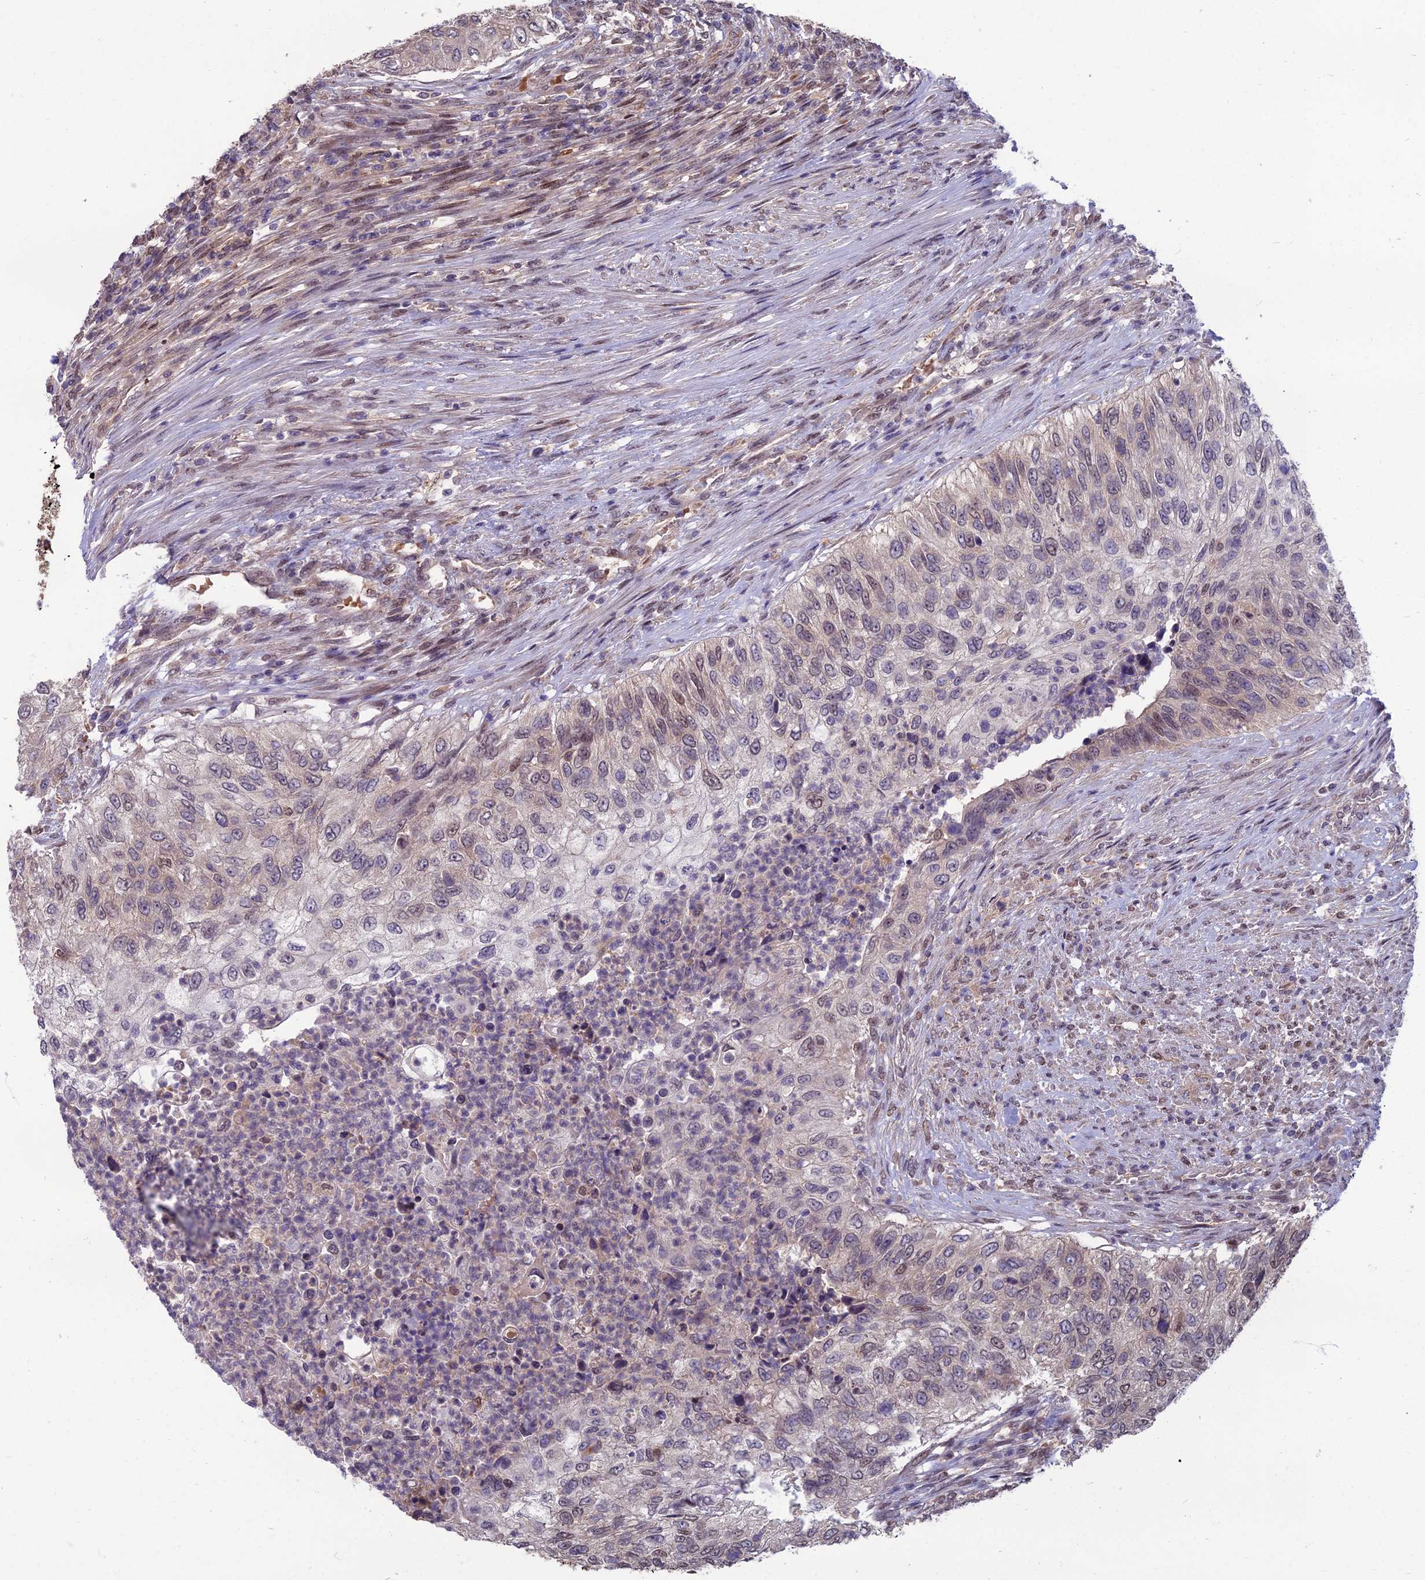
{"staining": {"intensity": "weak", "quantity": "25%-75%", "location": "nuclear"}, "tissue": "urothelial cancer", "cell_type": "Tumor cells", "image_type": "cancer", "snomed": [{"axis": "morphology", "description": "Urothelial carcinoma, High grade"}, {"axis": "topography", "description": "Urinary bladder"}], "caption": "Weak nuclear staining for a protein is seen in approximately 25%-75% of tumor cells of urothelial cancer using immunohistochemistry.", "gene": "NR4A3", "patient": {"sex": "female", "age": 60}}